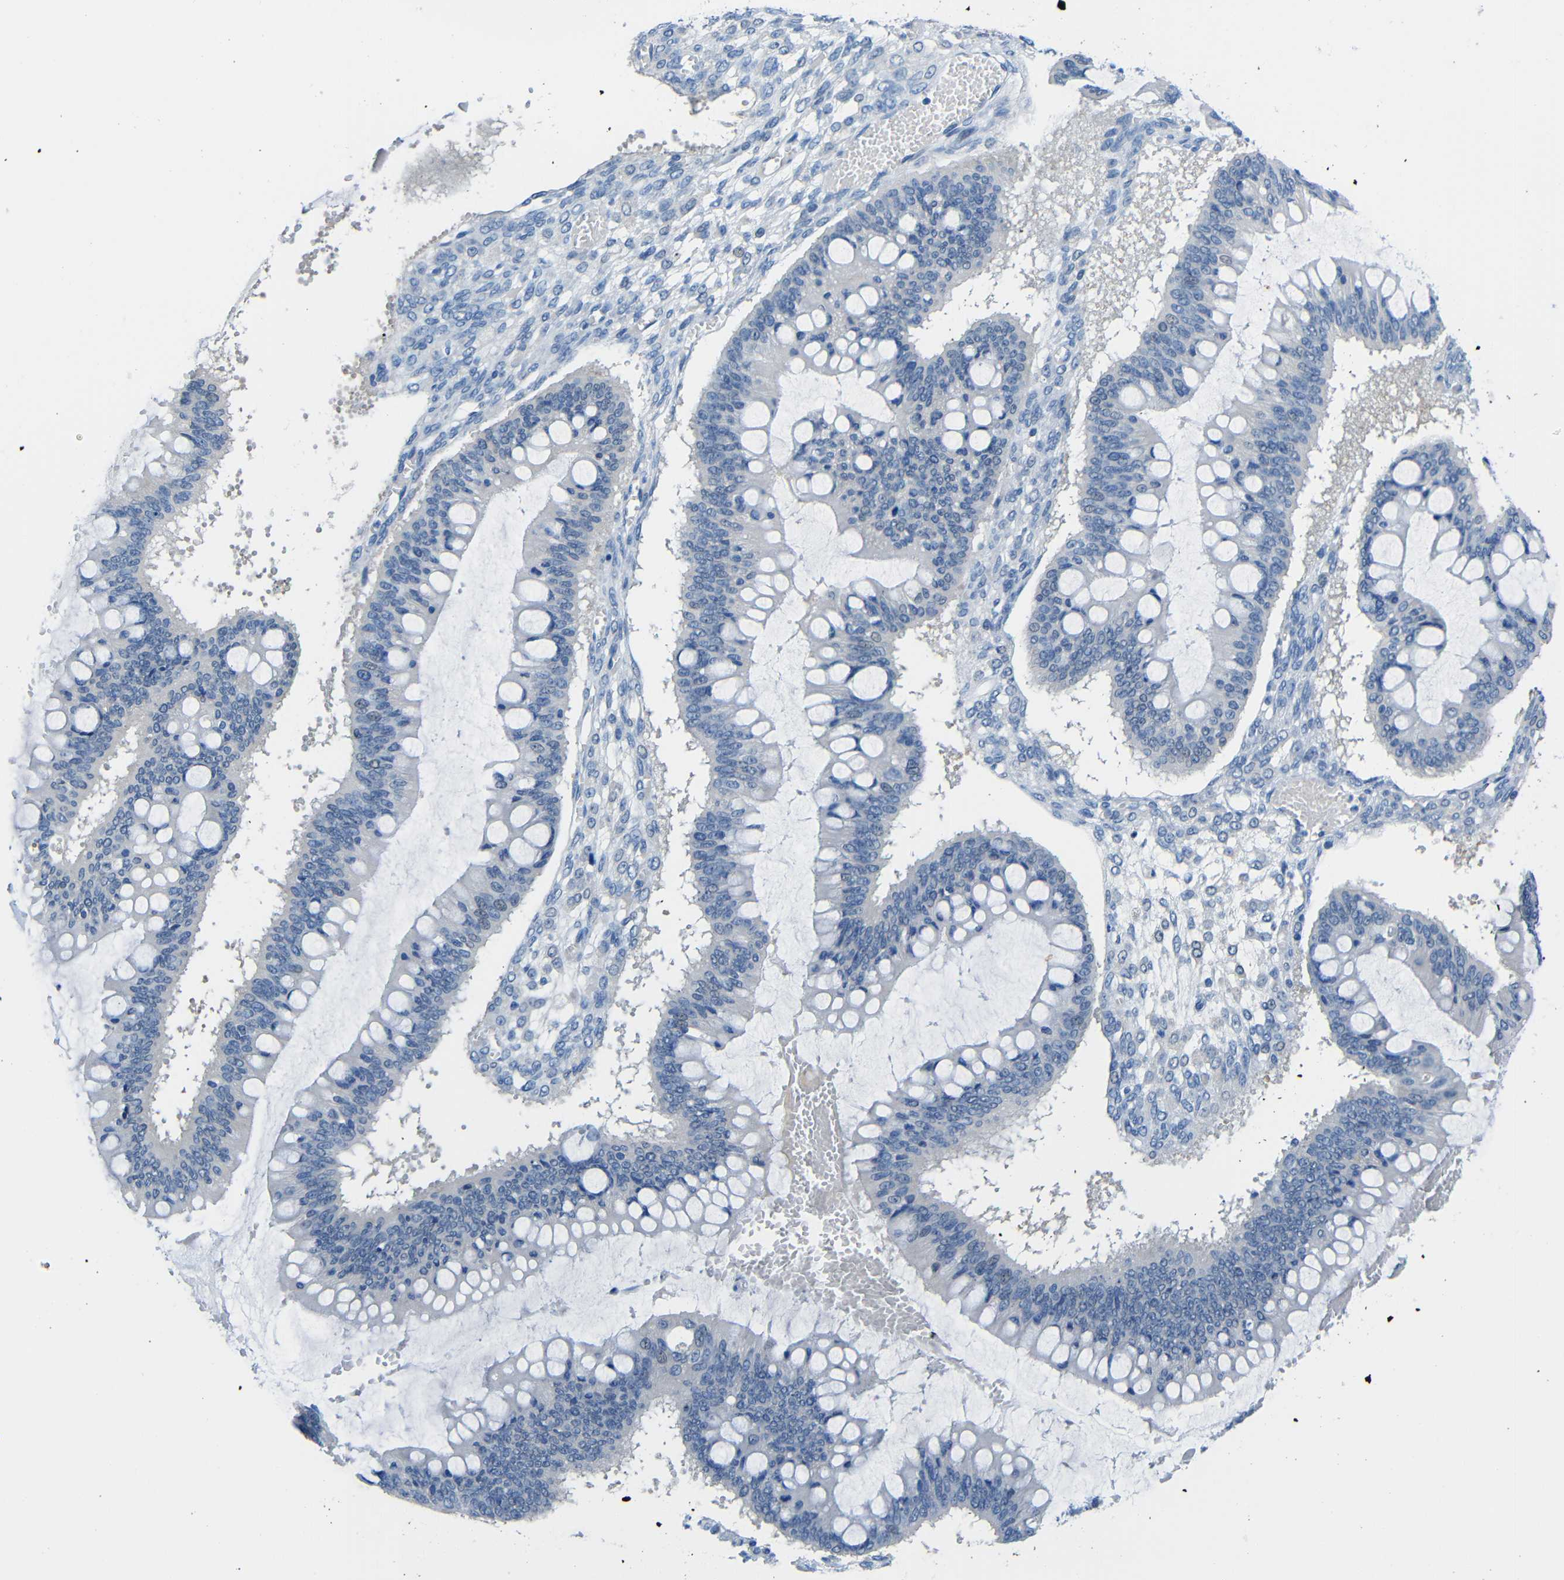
{"staining": {"intensity": "negative", "quantity": "none", "location": "none"}, "tissue": "ovarian cancer", "cell_type": "Tumor cells", "image_type": "cancer", "snomed": [{"axis": "morphology", "description": "Cystadenocarcinoma, mucinous, NOS"}, {"axis": "topography", "description": "Ovary"}], "caption": "A high-resolution histopathology image shows immunohistochemistry (IHC) staining of ovarian mucinous cystadenocarcinoma, which reveals no significant positivity in tumor cells. (DAB (3,3'-diaminobenzidine) immunohistochemistry (IHC), high magnification).", "gene": "NEGR1", "patient": {"sex": "female", "age": 73}}